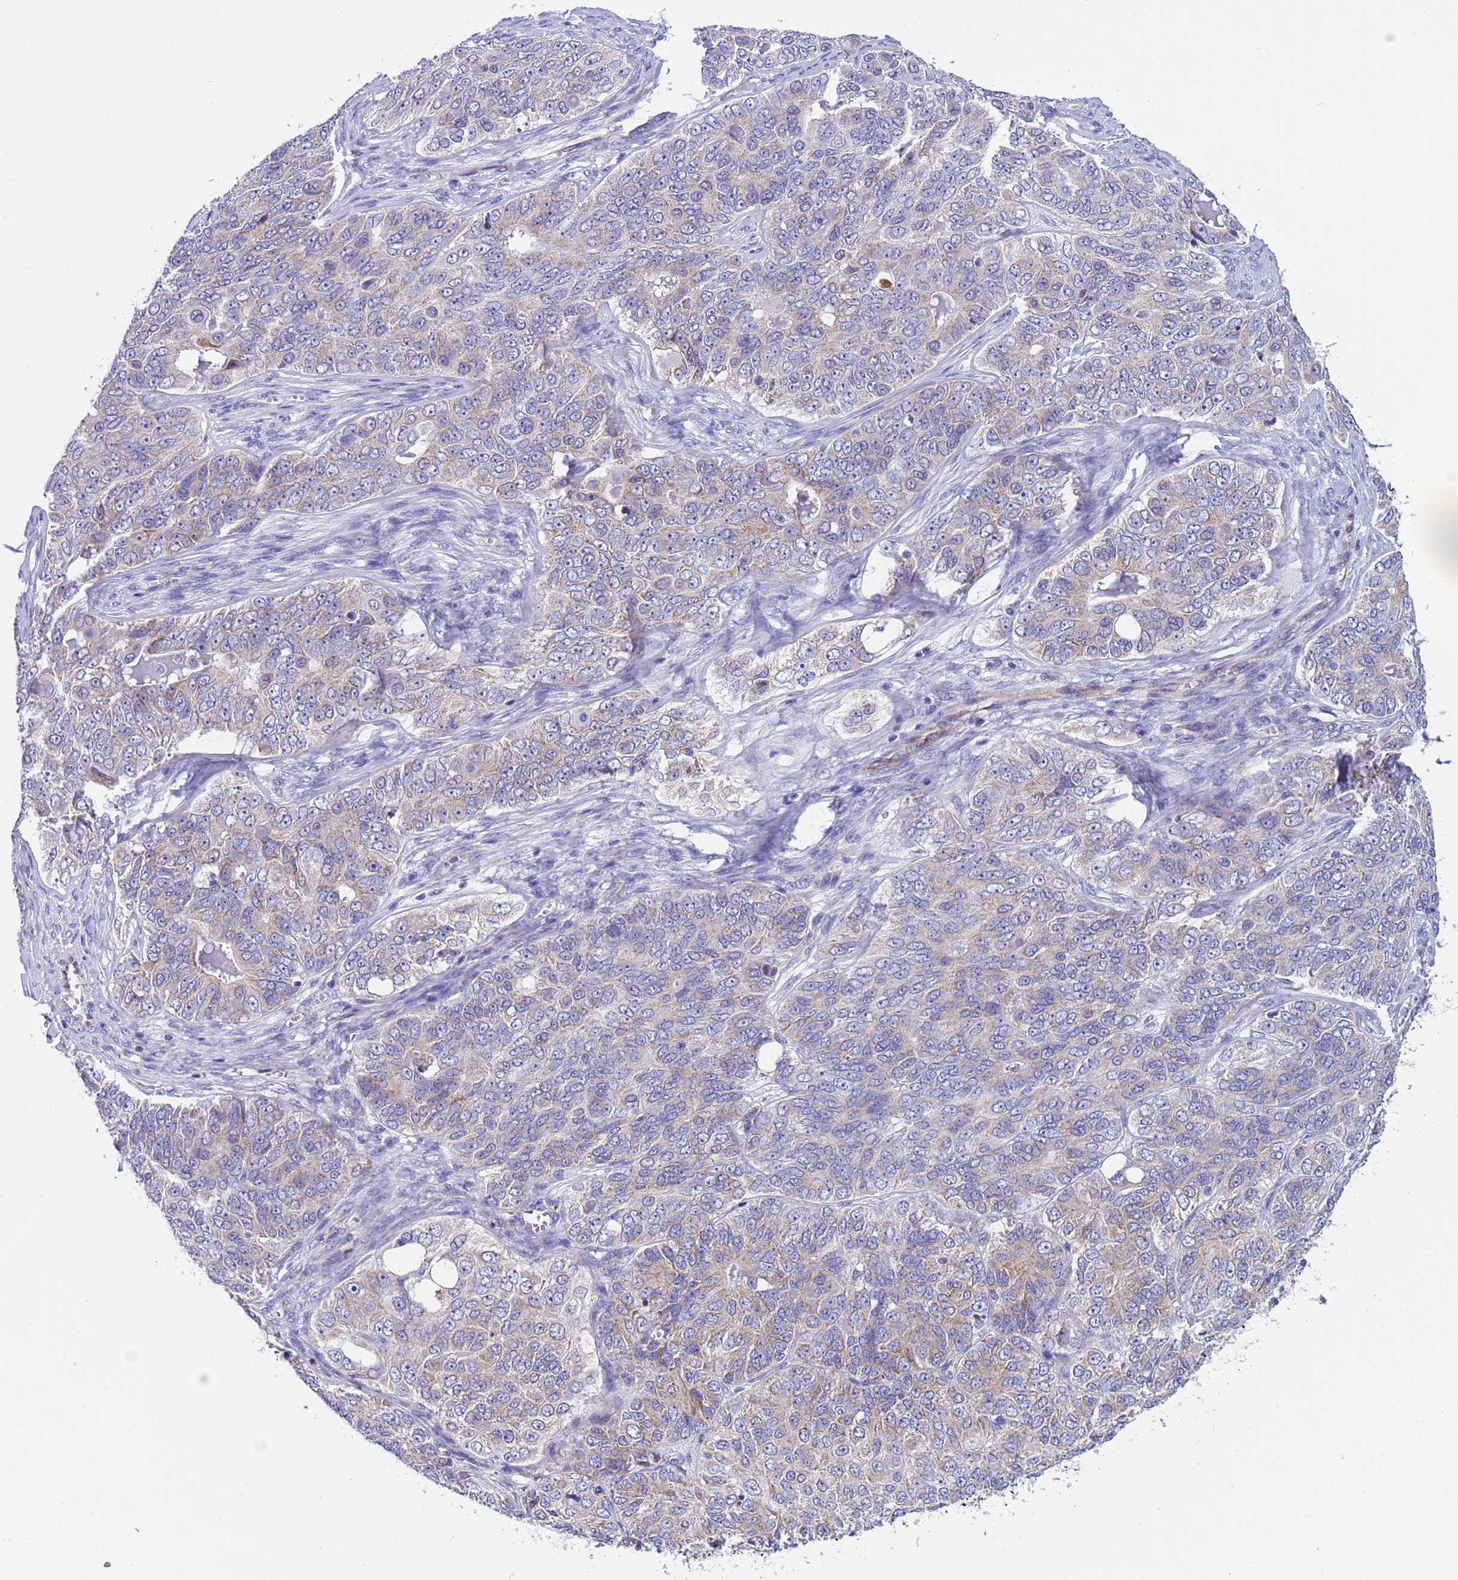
{"staining": {"intensity": "weak", "quantity": "<25%", "location": "cytoplasmic/membranous"}, "tissue": "ovarian cancer", "cell_type": "Tumor cells", "image_type": "cancer", "snomed": [{"axis": "morphology", "description": "Carcinoma, endometroid"}, {"axis": "topography", "description": "Ovary"}], "caption": "Protein analysis of endometroid carcinoma (ovarian) reveals no significant staining in tumor cells. (DAB IHC visualized using brightfield microscopy, high magnification).", "gene": "CCDC191", "patient": {"sex": "female", "age": 51}}